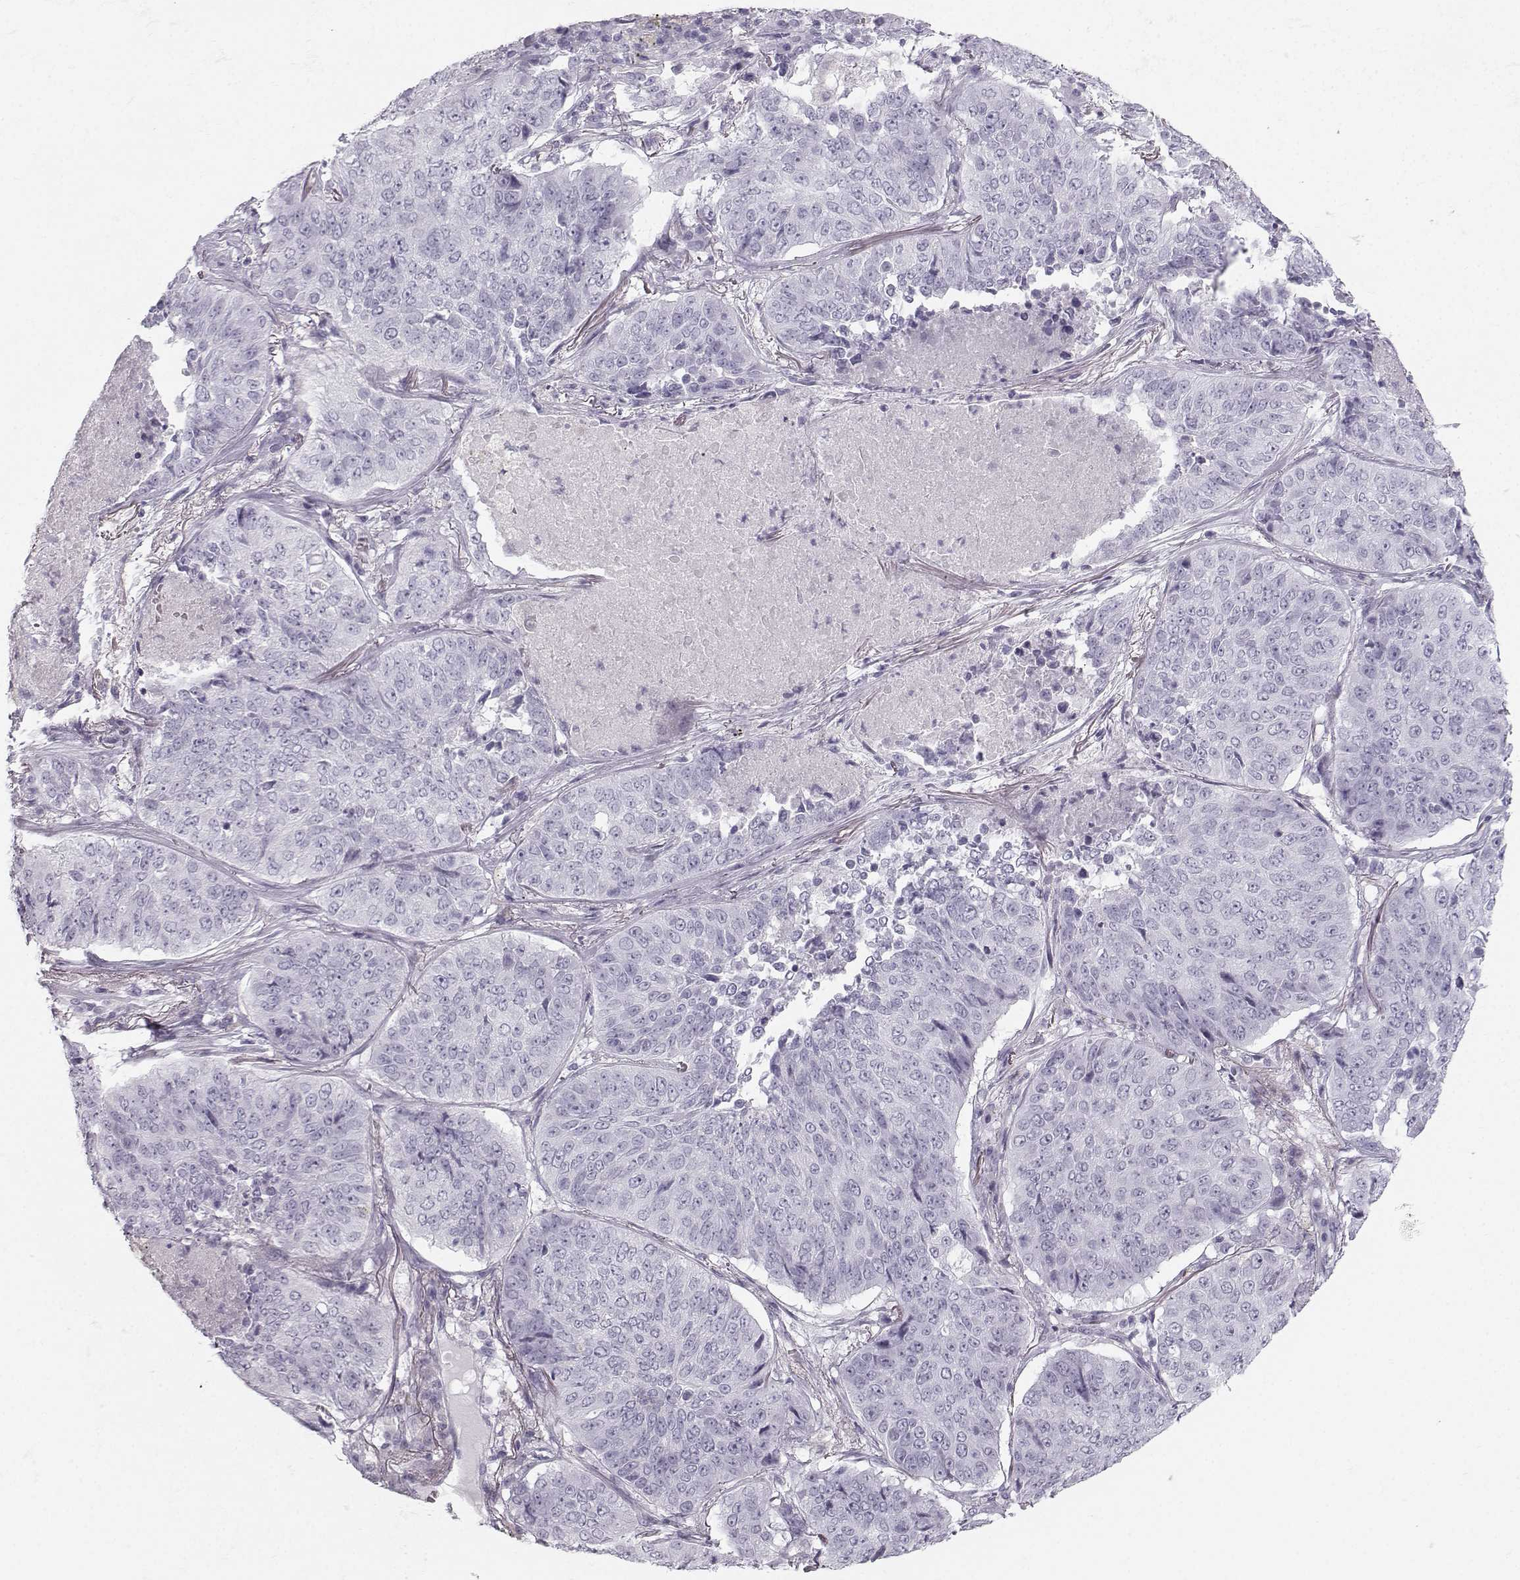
{"staining": {"intensity": "negative", "quantity": "none", "location": "none"}, "tissue": "lung cancer", "cell_type": "Tumor cells", "image_type": "cancer", "snomed": [{"axis": "morphology", "description": "Normal tissue, NOS"}, {"axis": "morphology", "description": "Squamous cell carcinoma, NOS"}, {"axis": "topography", "description": "Bronchus"}, {"axis": "topography", "description": "Lung"}], "caption": "This is an immunohistochemistry histopathology image of human lung cancer. There is no positivity in tumor cells.", "gene": "CASR", "patient": {"sex": "male", "age": 64}}